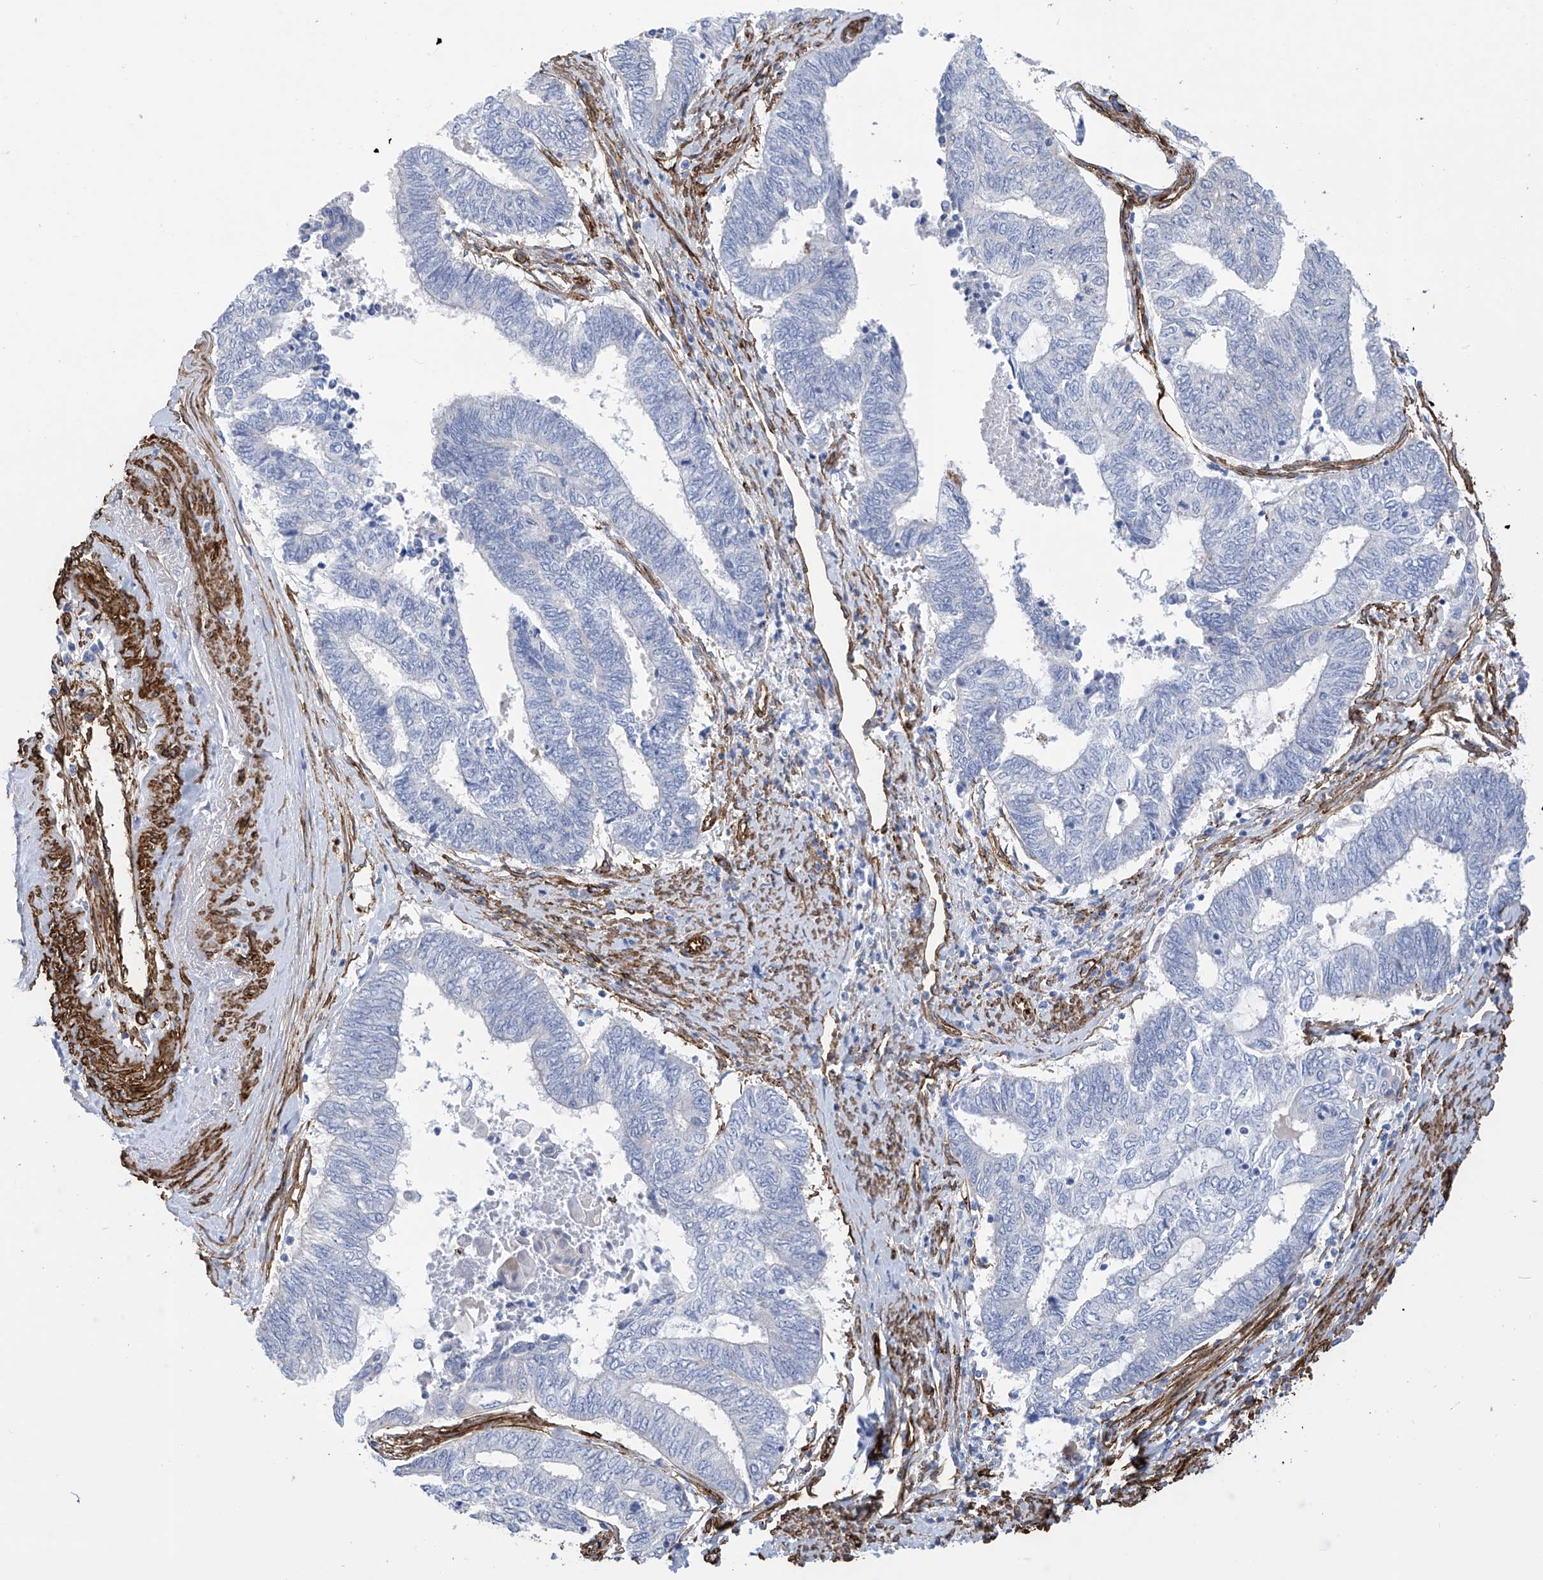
{"staining": {"intensity": "negative", "quantity": "none", "location": "none"}, "tissue": "endometrial cancer", "cell_type": "Tumor cells", "image_type": "cancer", "snomed": [{"axis": "morphology", "description": "Adenocarcinoma, NOS"}, {"axis": "topography", "description": "Uterus"}, {"axis": "topography", "description": "Endometrium"}], "caption": "A histopathology image of endometrial cancer stained for a protein displays no brown staining in tumor cells.", "gene": "UBTD1", "patient": {"sex": "female", "age": 70}}